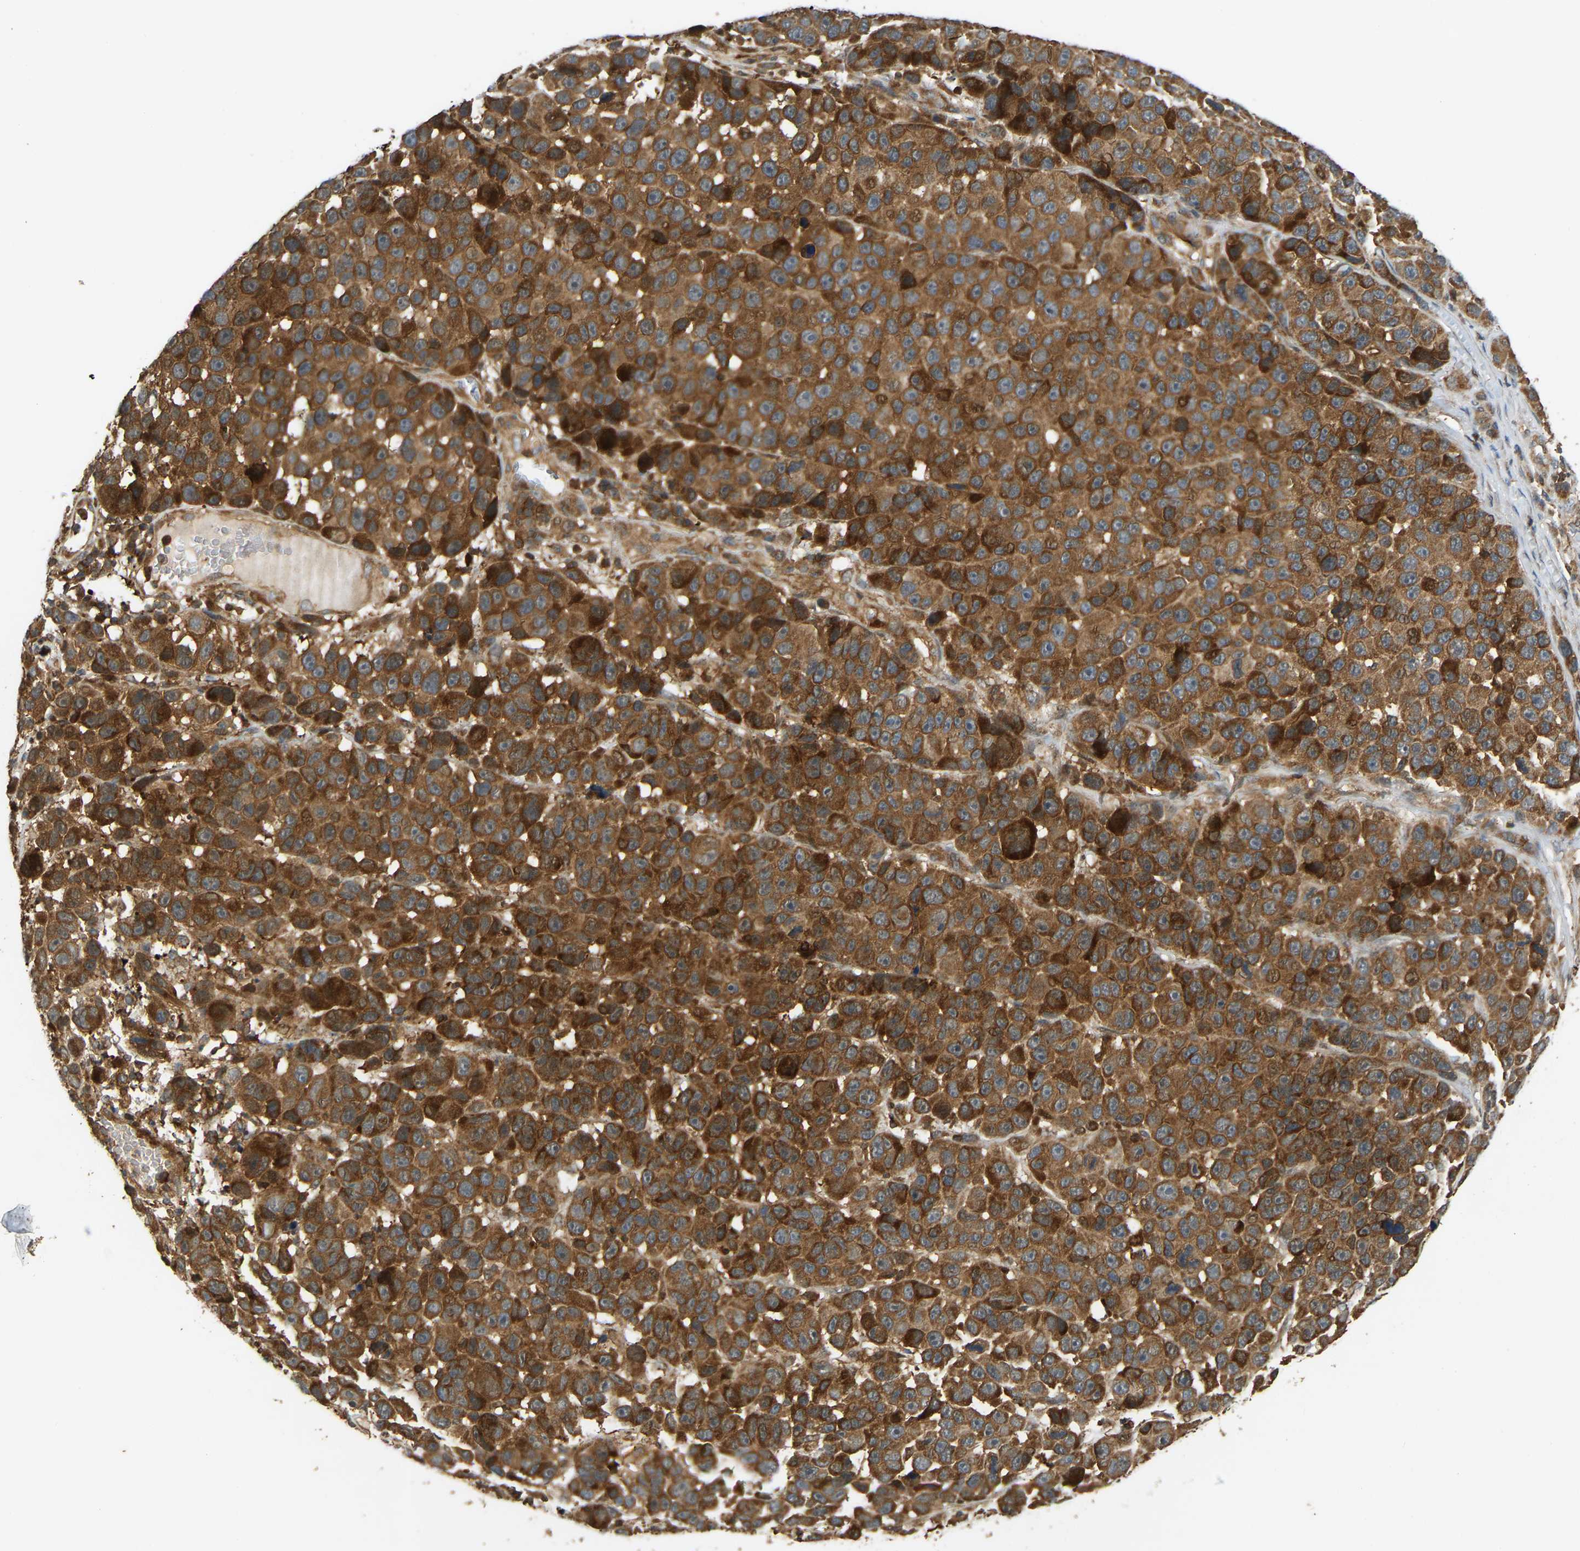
{"staining": {"intensity": "strong", "quantity": ">75%", "location": "cytoplasmic/membranous"}, "tissue": "melanoma", "cell_type": "Tumor cells", "image_type": "cancer", "snomed": [{"axis": "morphology", "description": "Malignant melanoma, NOS"}, {"axis": "topography", "description": "Skin"}], "caption": "Immunohistochemical staining of melanoma demonstrates high levels of strong cytoplasmic/membranous expression in approximately >75% of tumor cells.", "gene": "GOPC", "patient": {"sex": "male", "age": 53}}